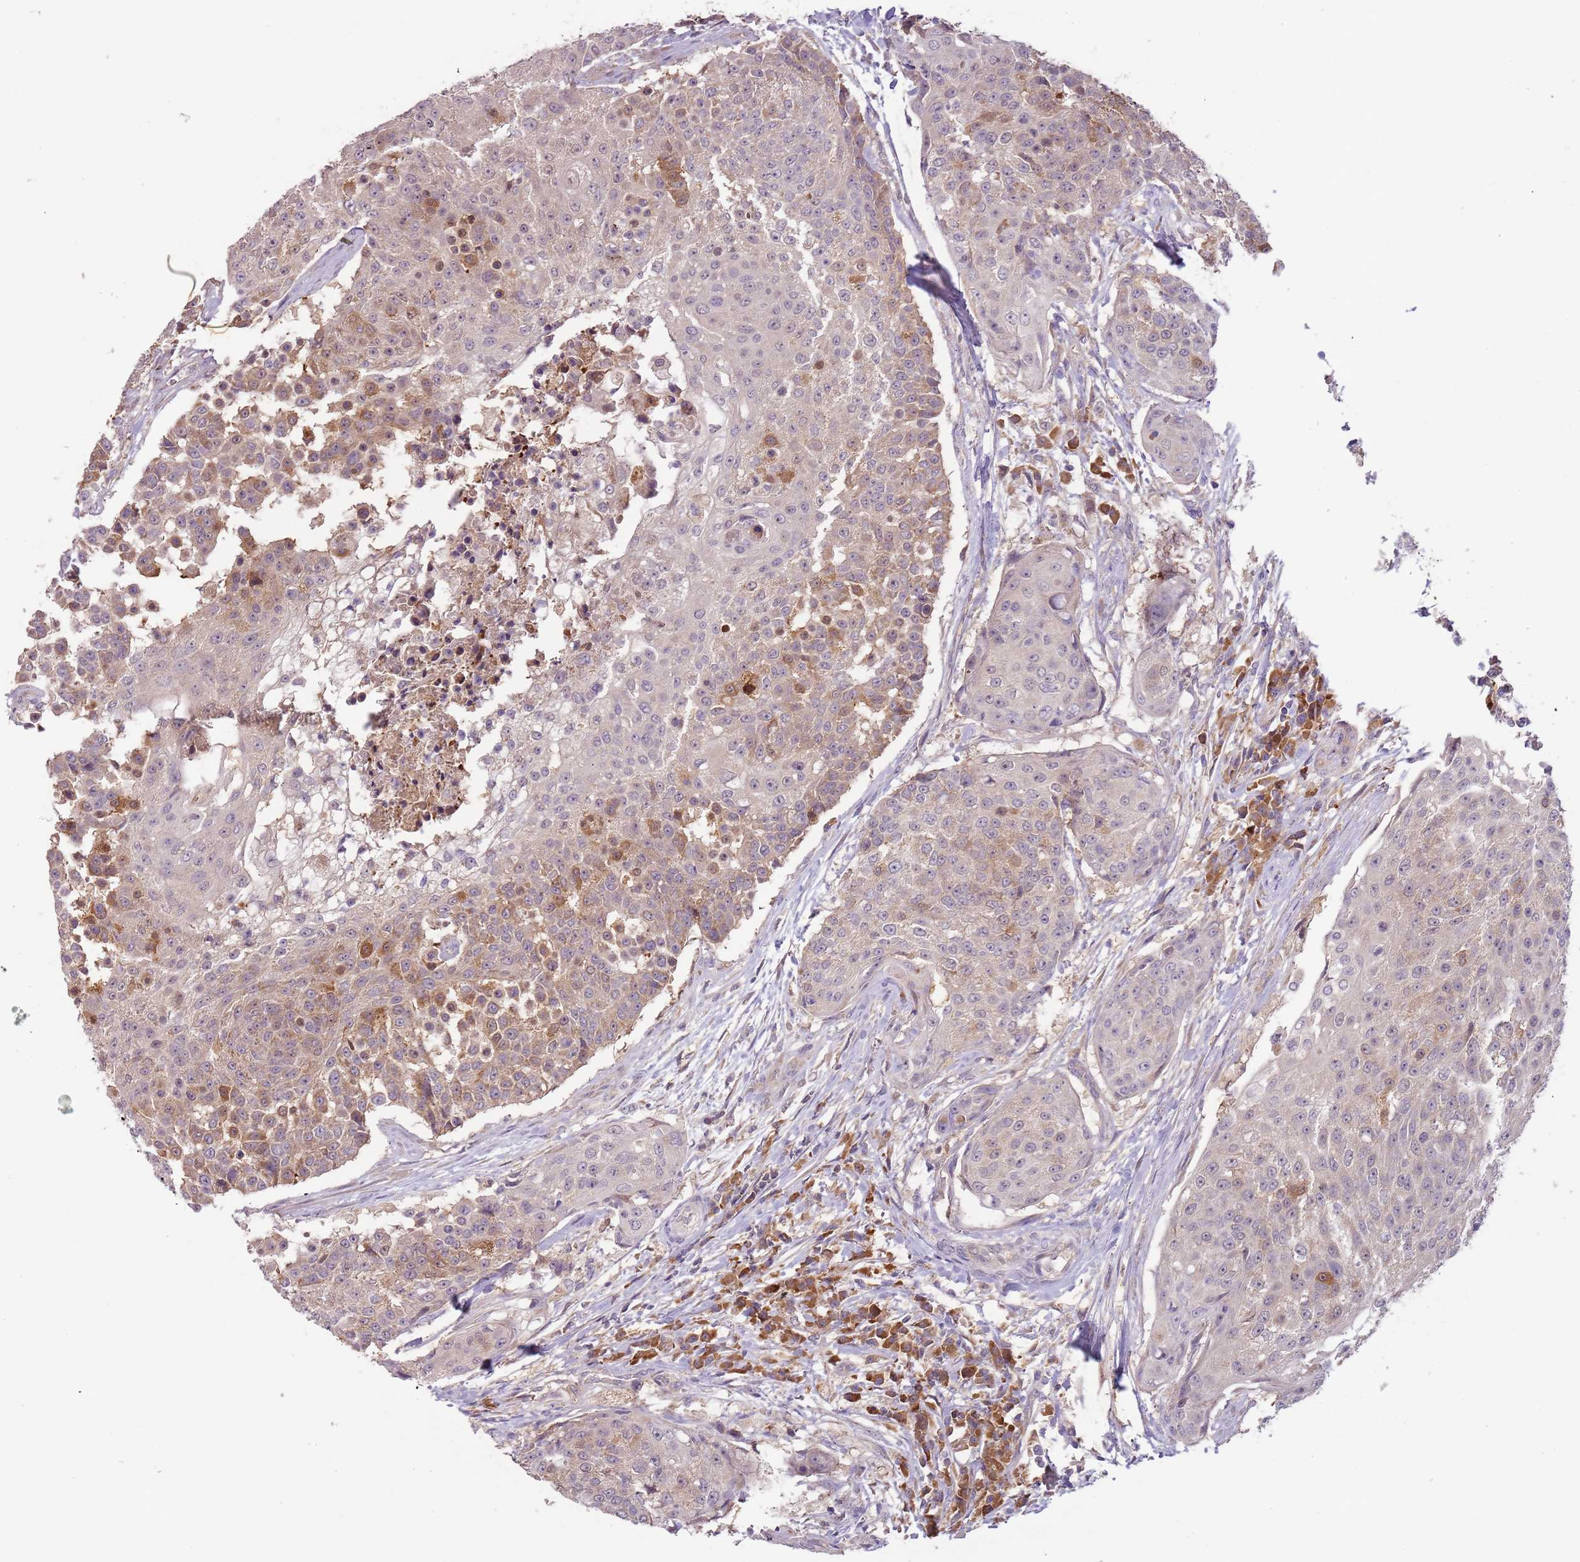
{"staining": {"intensity": "moderate", "quantity": "<25%", "location": "cytoplasmic/membranous"}, "tissue": "urothelial cancer", "cell_type": "Tumor cells", "image_type": "cancer", "snomed": [{"axis": "morphology", "description": "Urothelial carcinoma, High grade"}, {"axis": "topography", "description": "Urinary bladder"}], "caption": "Moderate cytoplasmic/membranous positivity for a protein is appreciated in approximately <25% of tumor cells of urothelial carcinoma (high-grade) using IHC.", "gene": "FECH", "patient": {"sex": "female", "age": 63}}